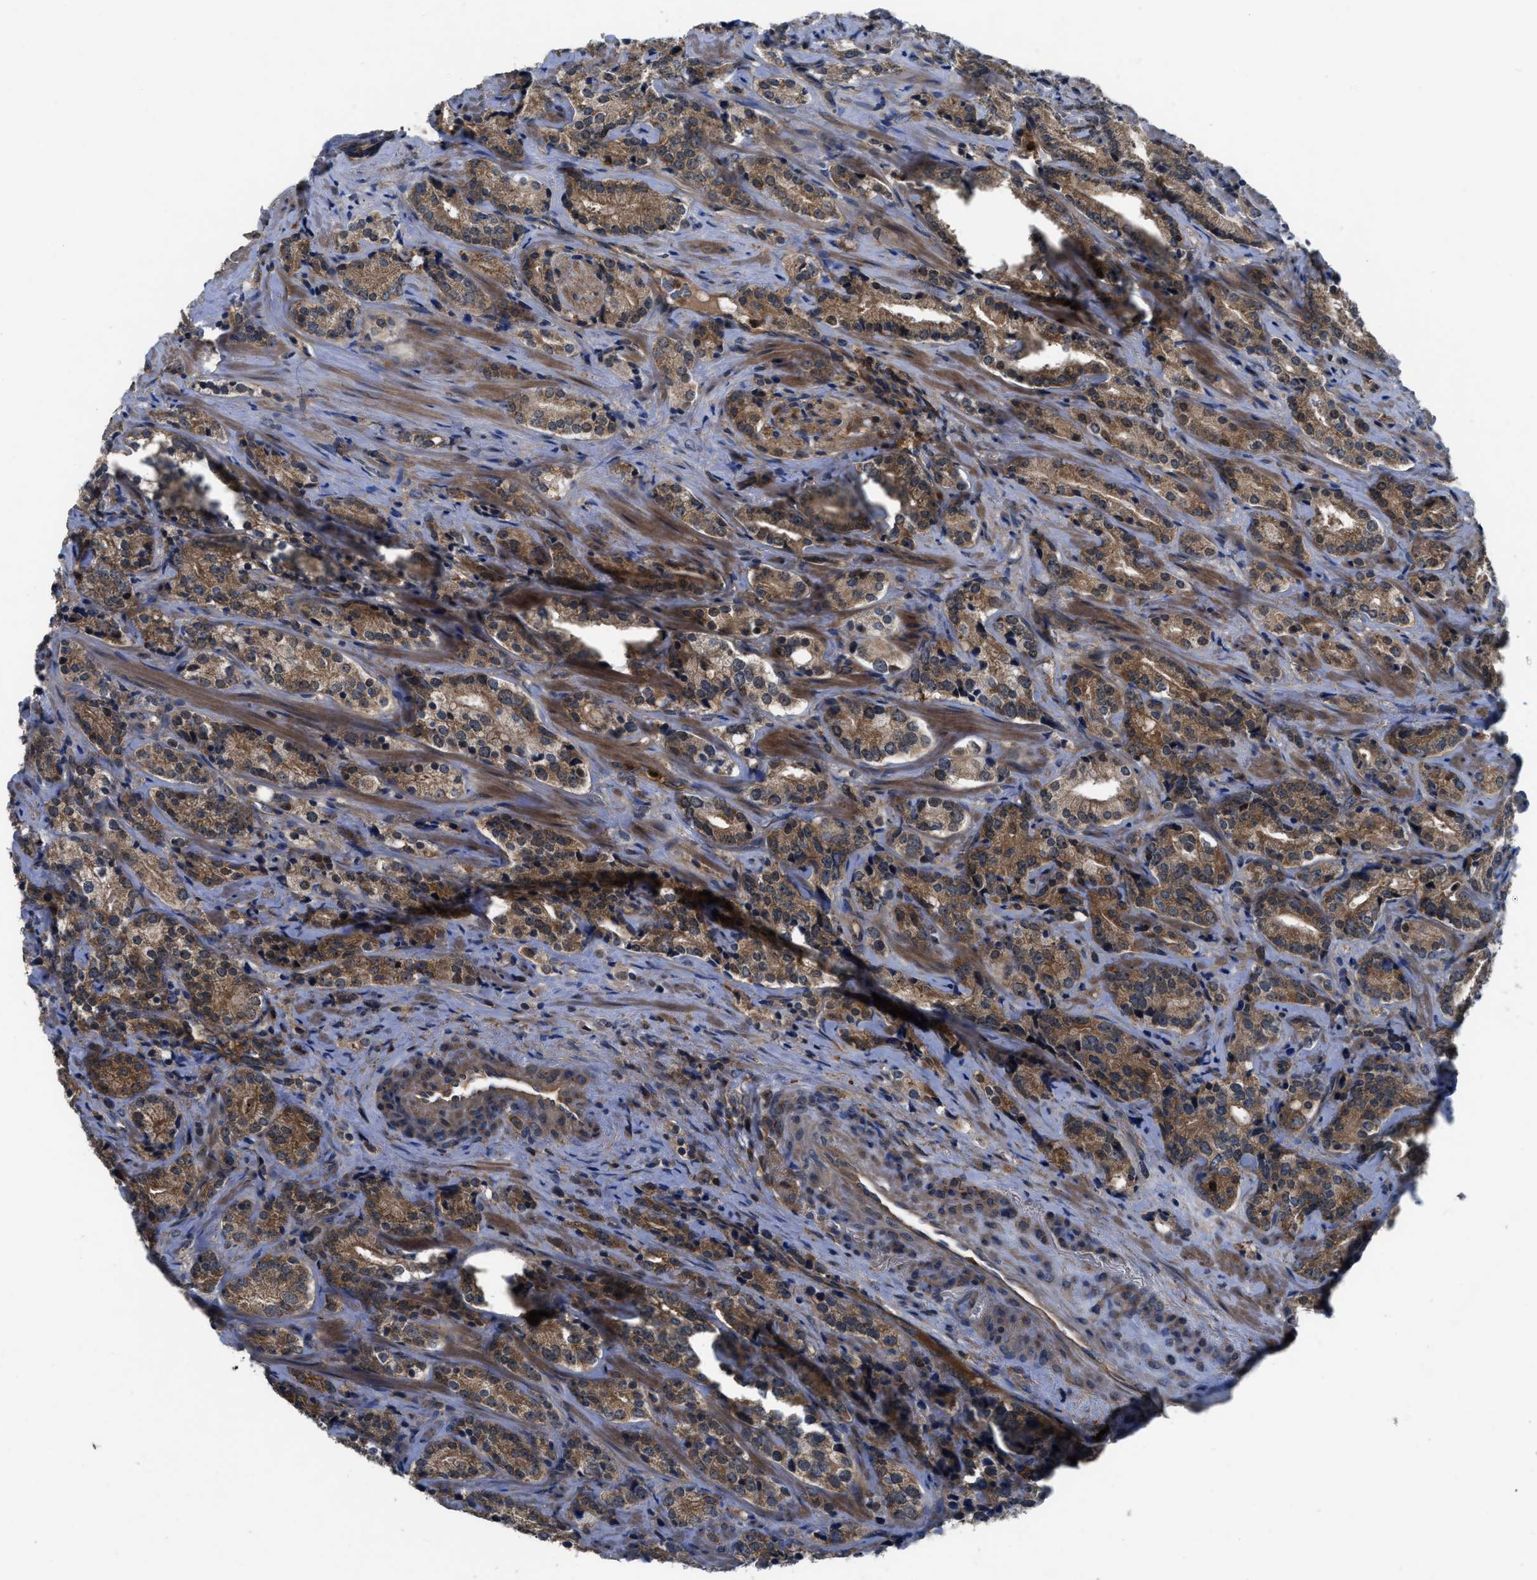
{"staining": {"intensity": "moderate", "quantity": ">75%", "location": "cytoplasmic/membranous"}, "tissue": "prostate cancer", "cell_type": "Tumor cells", "image_type": "cancer", "snomed": [{"axis": "morphology", "description": "Adenocarcinoma, High grade"}, {"axis": "topography", "description": "Prostate"}], "caption": "Immunohistochemistry (IHC) image of human high-grade adenocarcinoma (prostate) stained for a protein (brown), which demonstrates medium levels of moderate cytoplasmic/membranous staining in about >75% of tumor cells.", "gene": "USP25", "patient": {"sex": "male", "age": 71}}